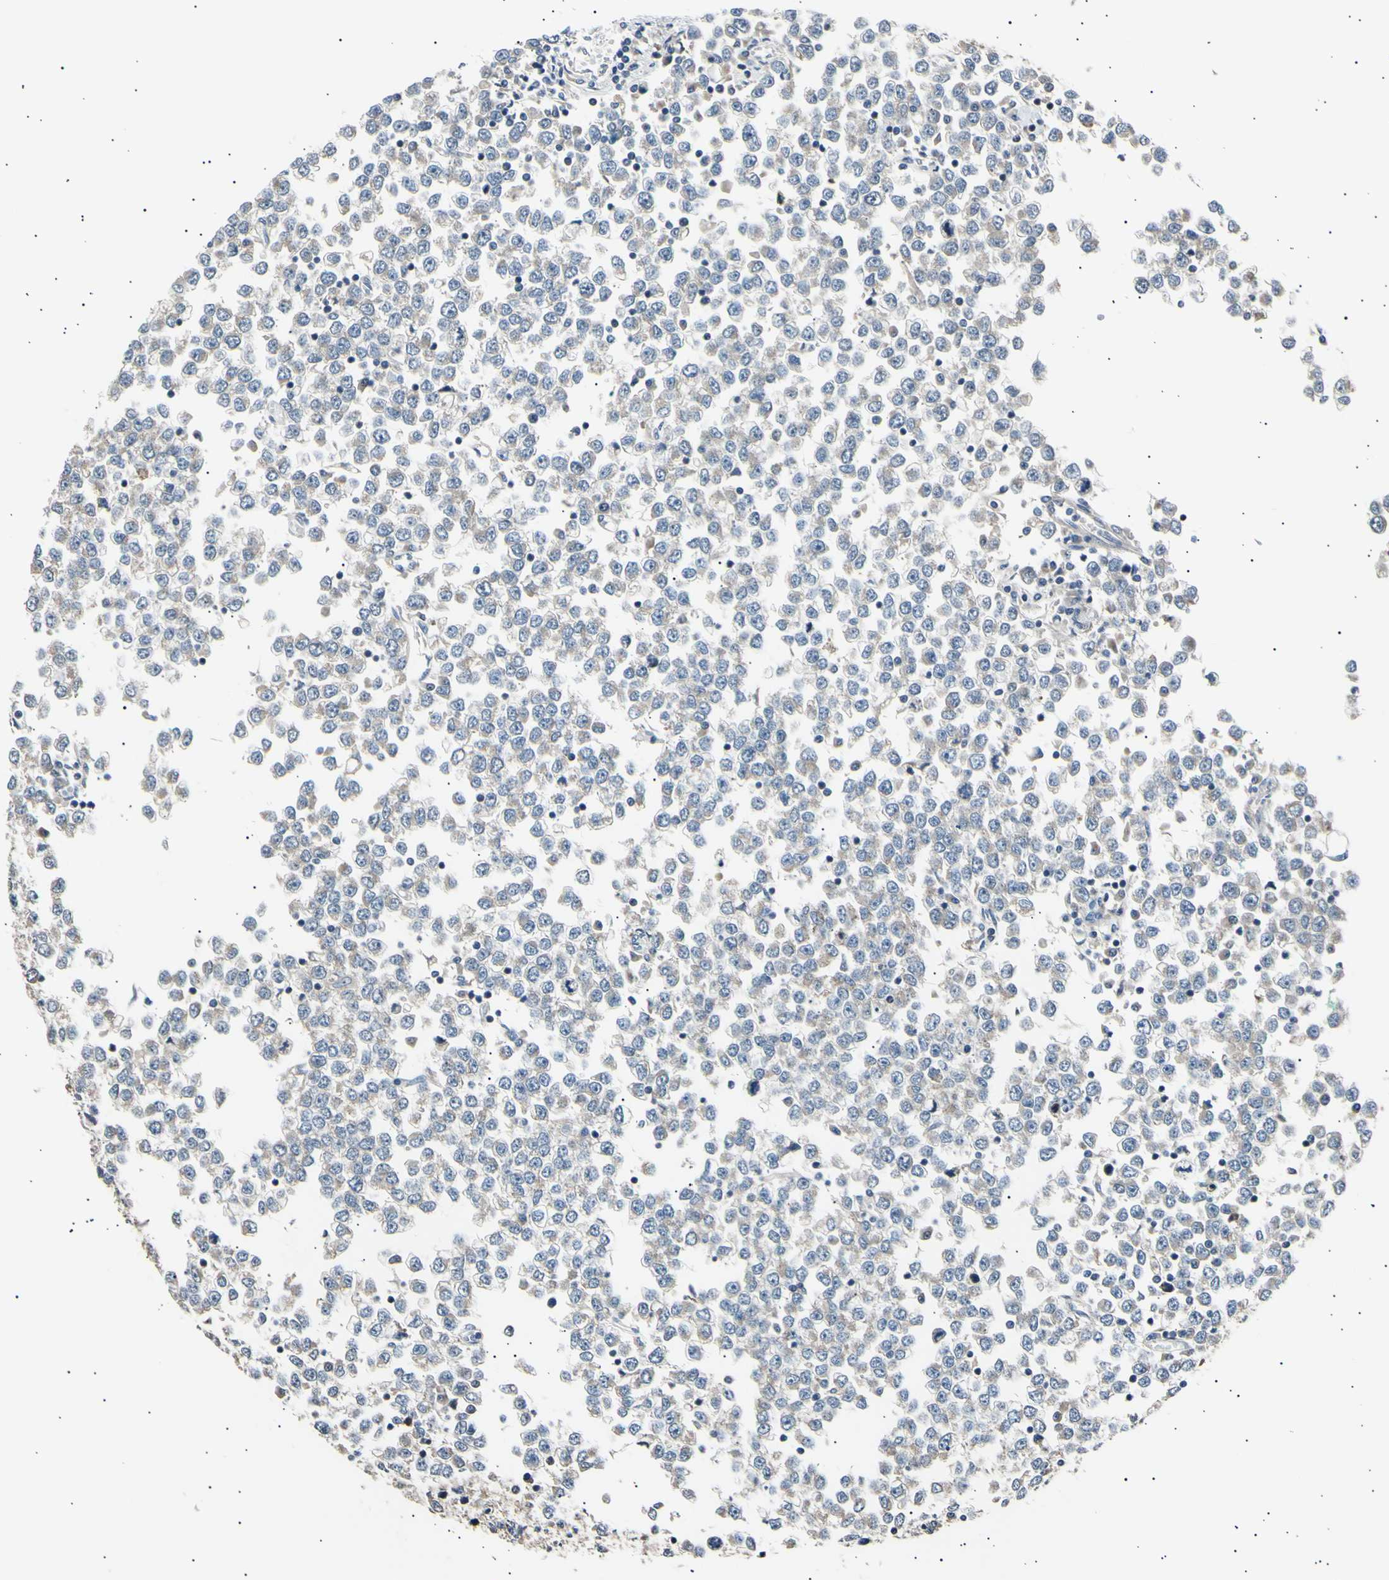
{"staining": {"intensity": "weak", "quantity": ">75%", "location": "cytoplasmic/membranous"}, "tissue": "testis cancer", "cell_type": "Tumor cells", "image_type": "cancer", "snomed": [{"axis": "morphology", "description": "Seminoma, NOS"}, {"axis": "topography", "description": "Testis"}], "caption": "A brown stain highlights weak cytoplasmic/membranous staining of a protein in human testis seminoma tumor cells. (DAB (3,3'-diaminobenzidine) IHC with brightfield microscopy, high magnification).", "gene": "ITGA6", "patient": {"sex": "male", "age": 65}}